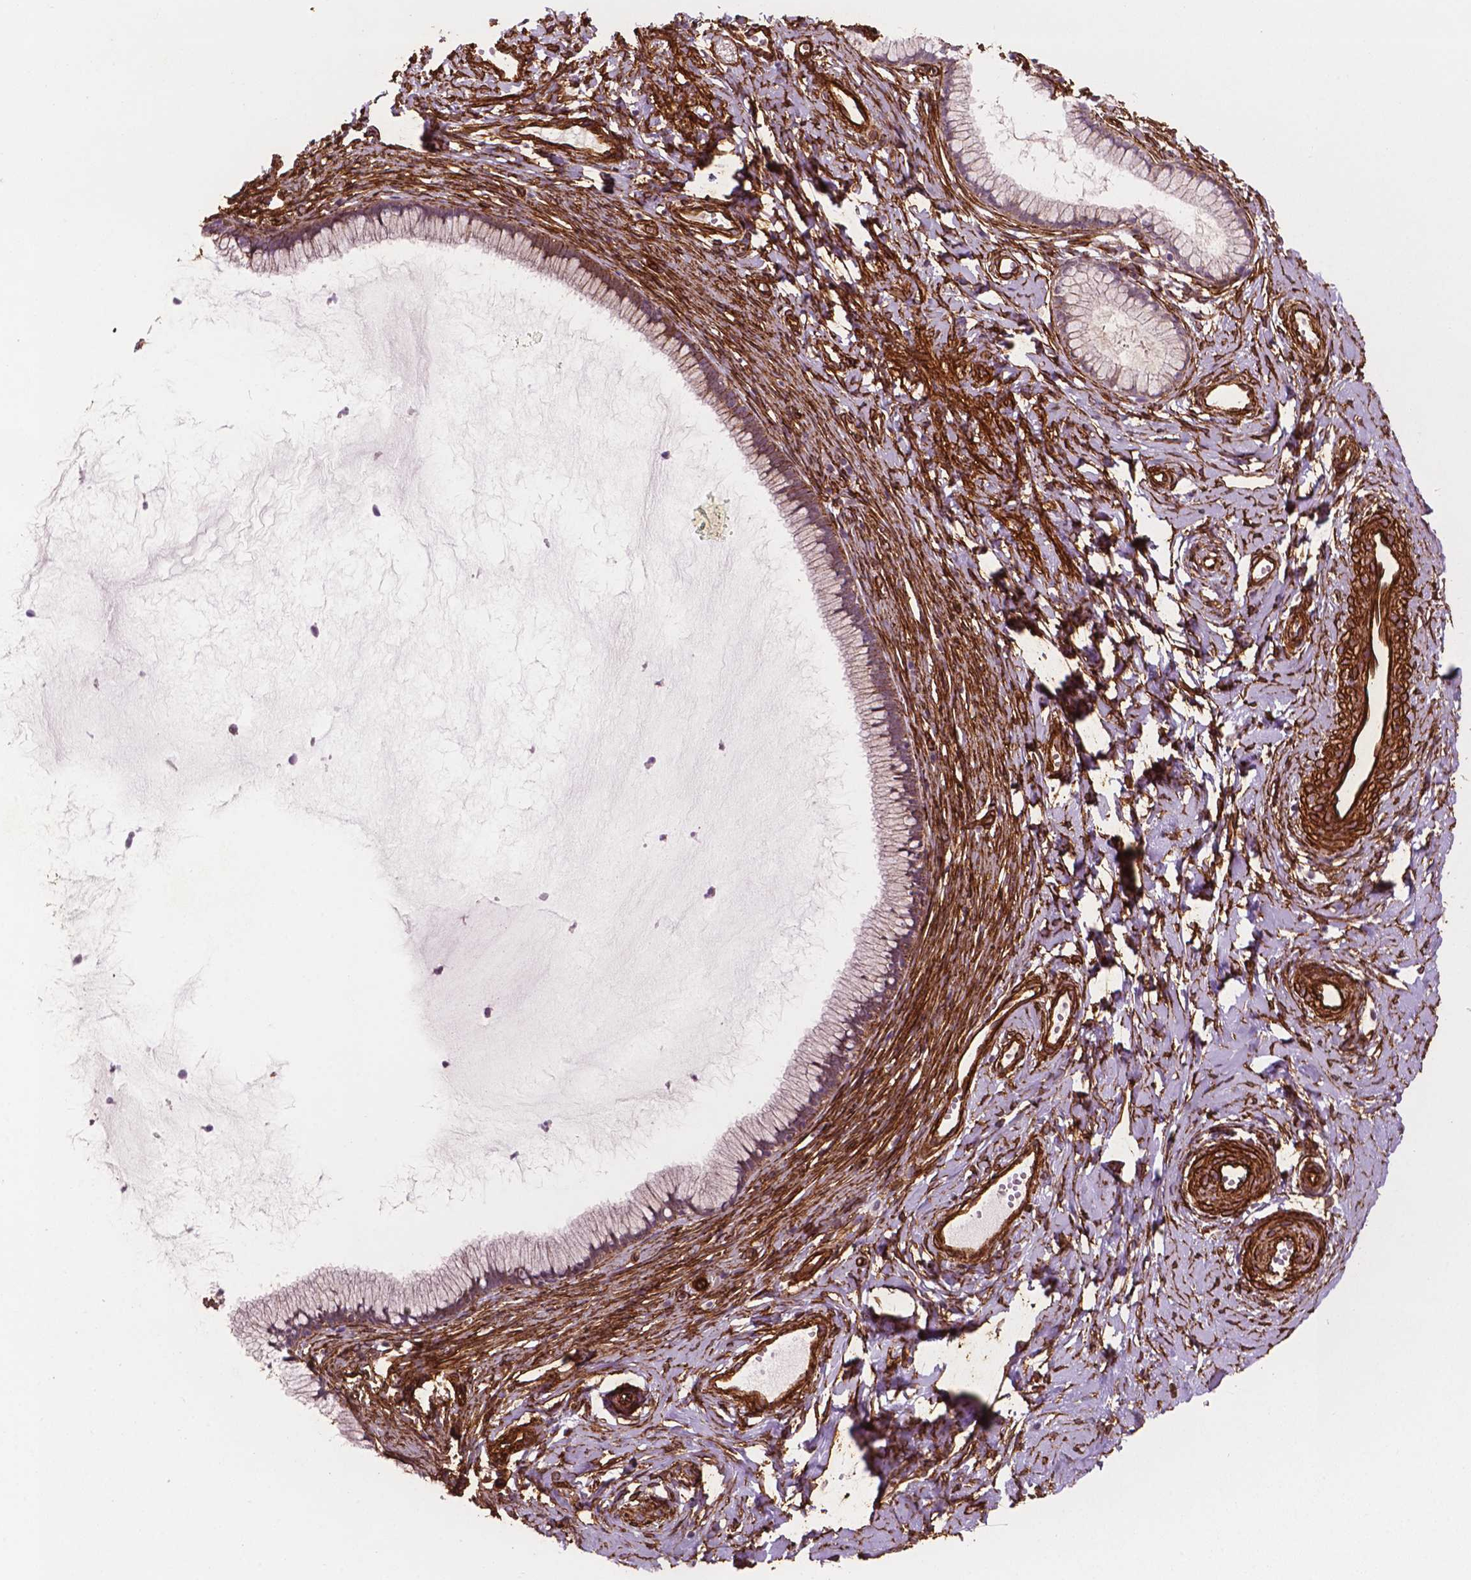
{"staining": {"intensity": "moderate", "quantity": "<25%", "location": "cytoplasmic/membranous"}, "tissue": "cervix", "cell_type": "Glandular cells", "image_type": "normal", "snomed": [{"axis": "morphology", "description": "Normal tissue, NOS"}, {"axis": "topography", "description": "Cervix"}], "caption": "Protein staining reveals moderate cytoplasmic/membranous positivity in approximately <25% of glandular cells in benign cervix. The staining is performed using DAB (3,3'-diaminobenzidine) brown chromogen to label protein expression. The nuclei are counter-stained blue using hematoxylin.", "gene": "EGFL8", "patient": {"sex": "female", "age": 40}}